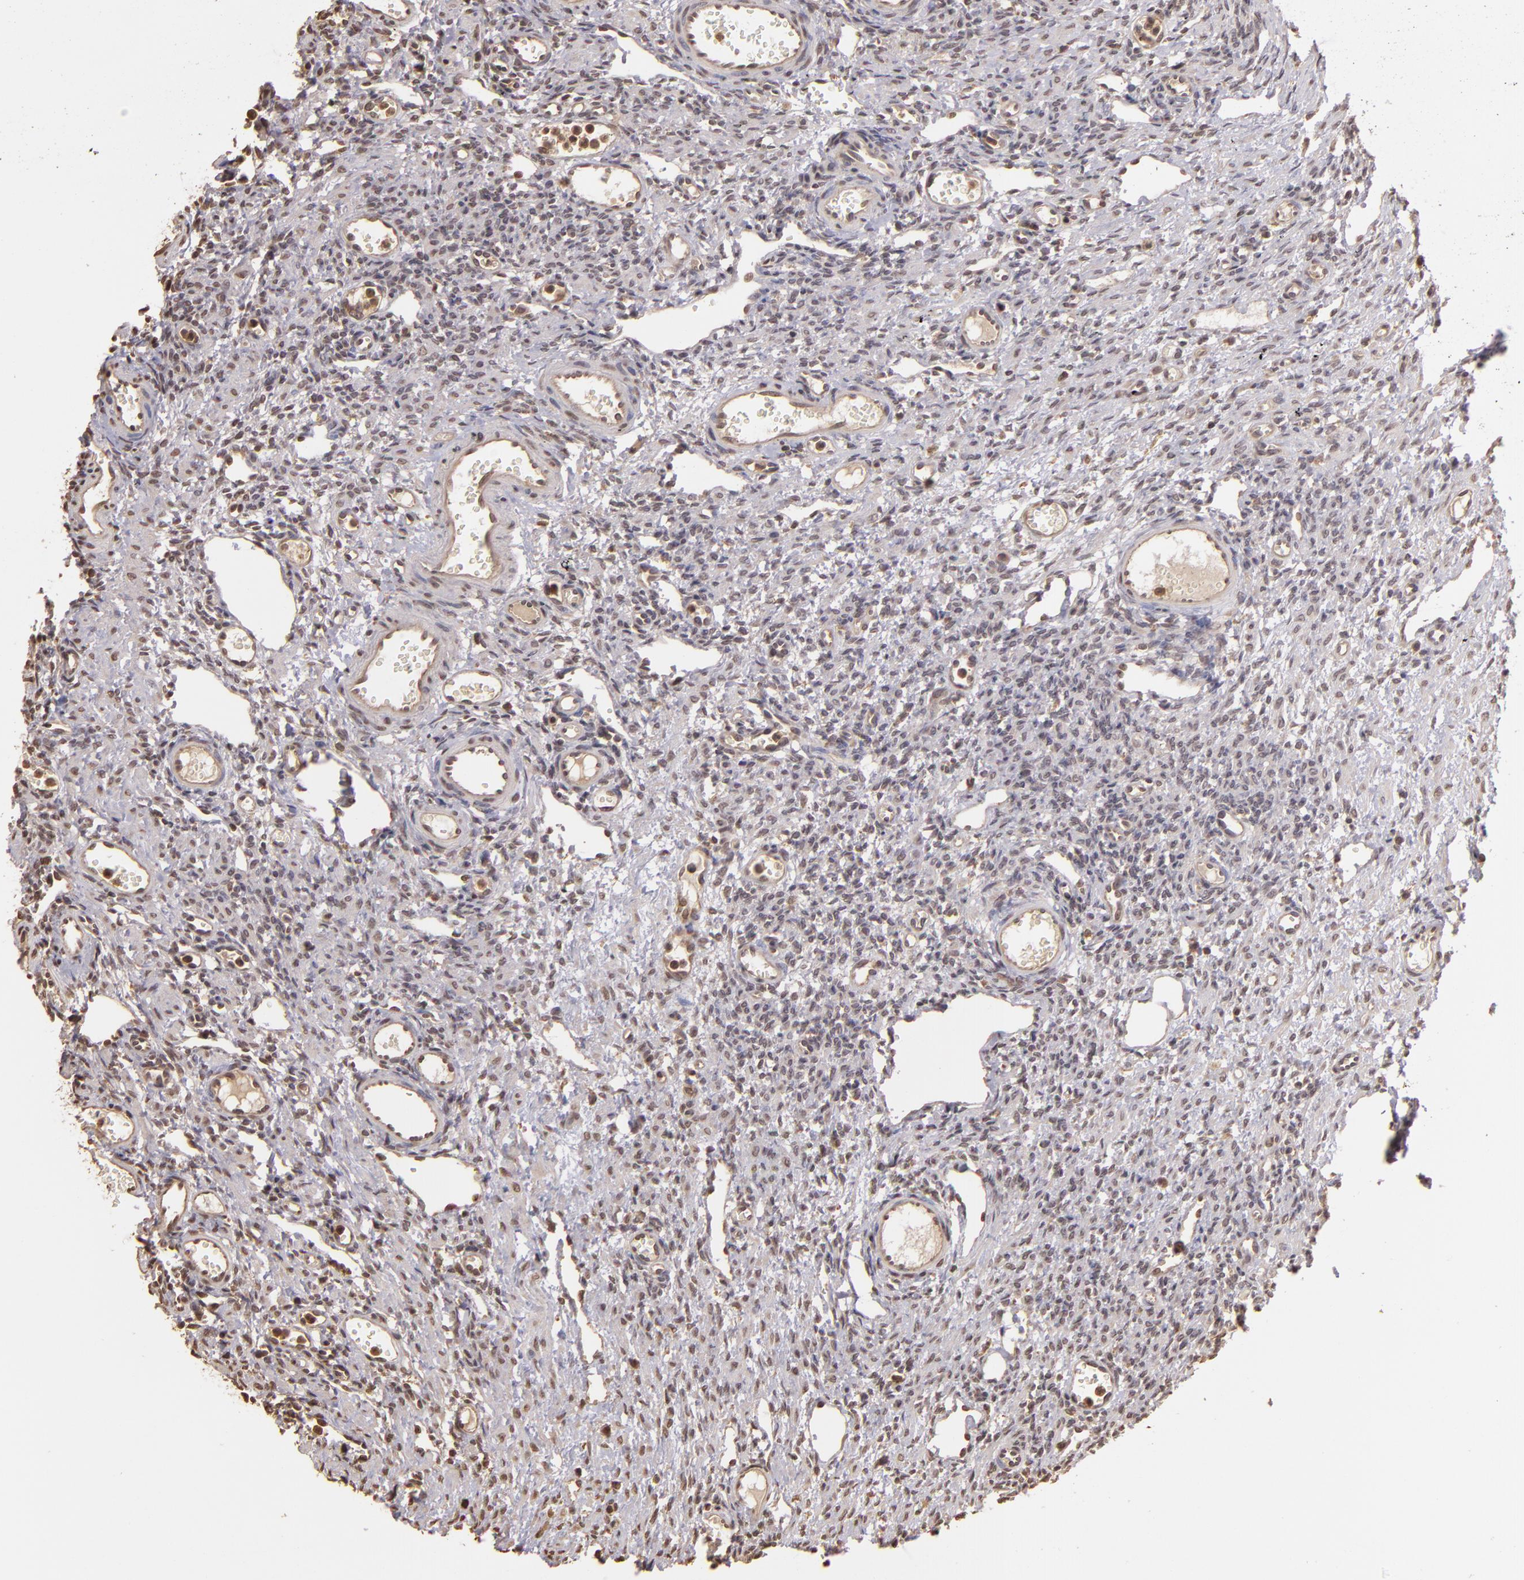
{"staining": {"intensity": "weak", "quantity": ">75%", "location": "cytoplasmic/membranous"}, "tissue": "ovary", "cell_type": "Follicle cells", "image_type": "normal", "snomed": [{"axis": "morphology", "description": "Normal tissue, NOS"}, {"axis": "topography", "description": "Ovary"}], "caption": "Follicle cells reveal weak cytoplasmic/membranous expression in approximately >75% of cells in normal ovary.", "gene": "ARPC2", "patient": {"sex": "female", "age": 33}}